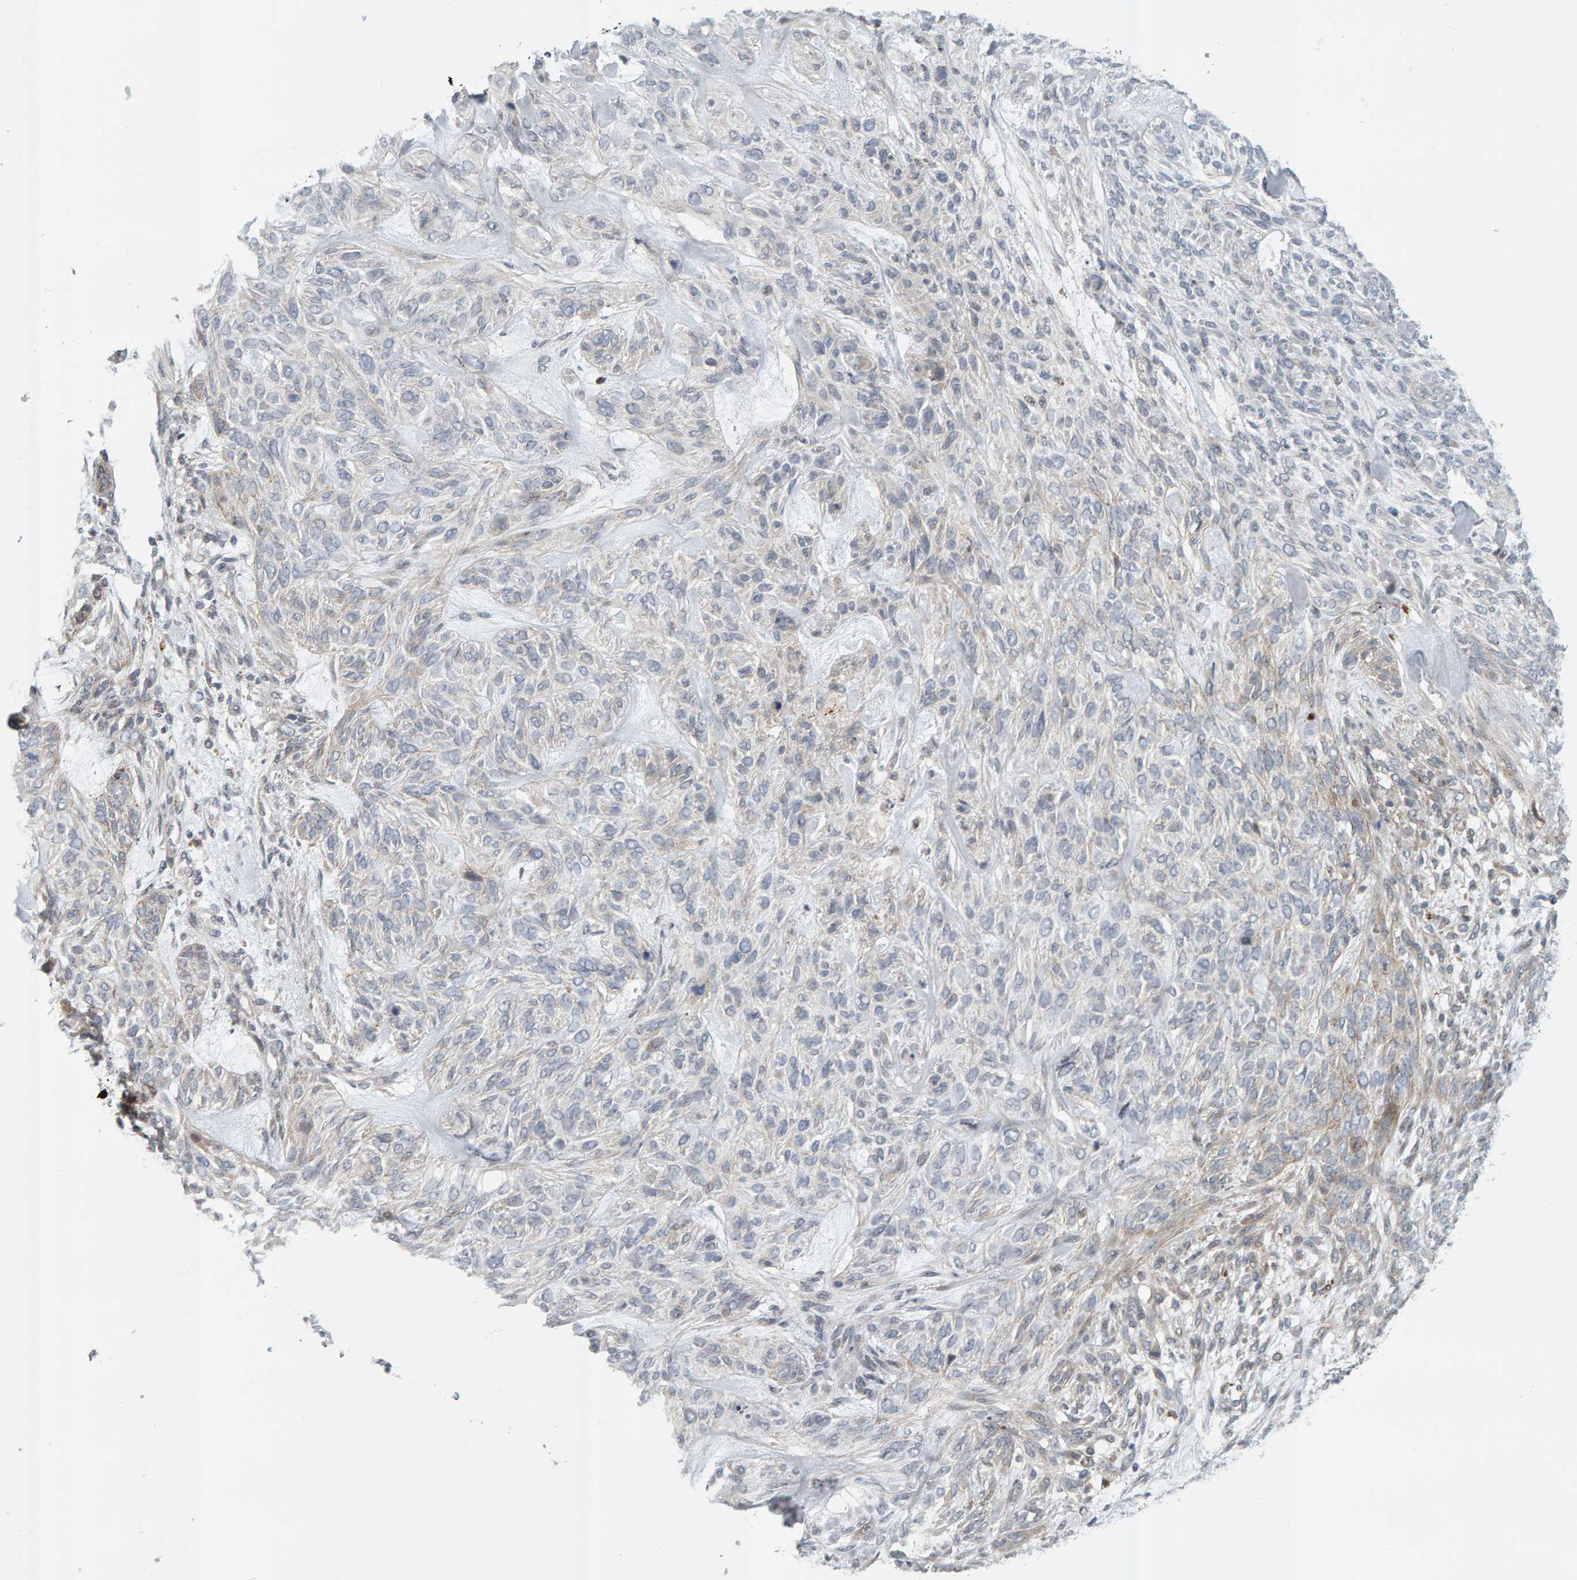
{"staining": {"intensity": "negative", "quantity": "none", "location": "none"}, "tissue": "skin cancer", "cell_type": "Tumor cells", "image_type": "cancer", "snomed": [{"axis": "morphology", "description": "Basal cell carcinoma"}, {"axis": "topography", "description": "Skin"}], "caption": "Protein analysis of basal cell carcinoma (skin) shows no significant expression in tumor cells.", "gene": "ZNF160", "patient": {"sex": "male", "age": 55}}